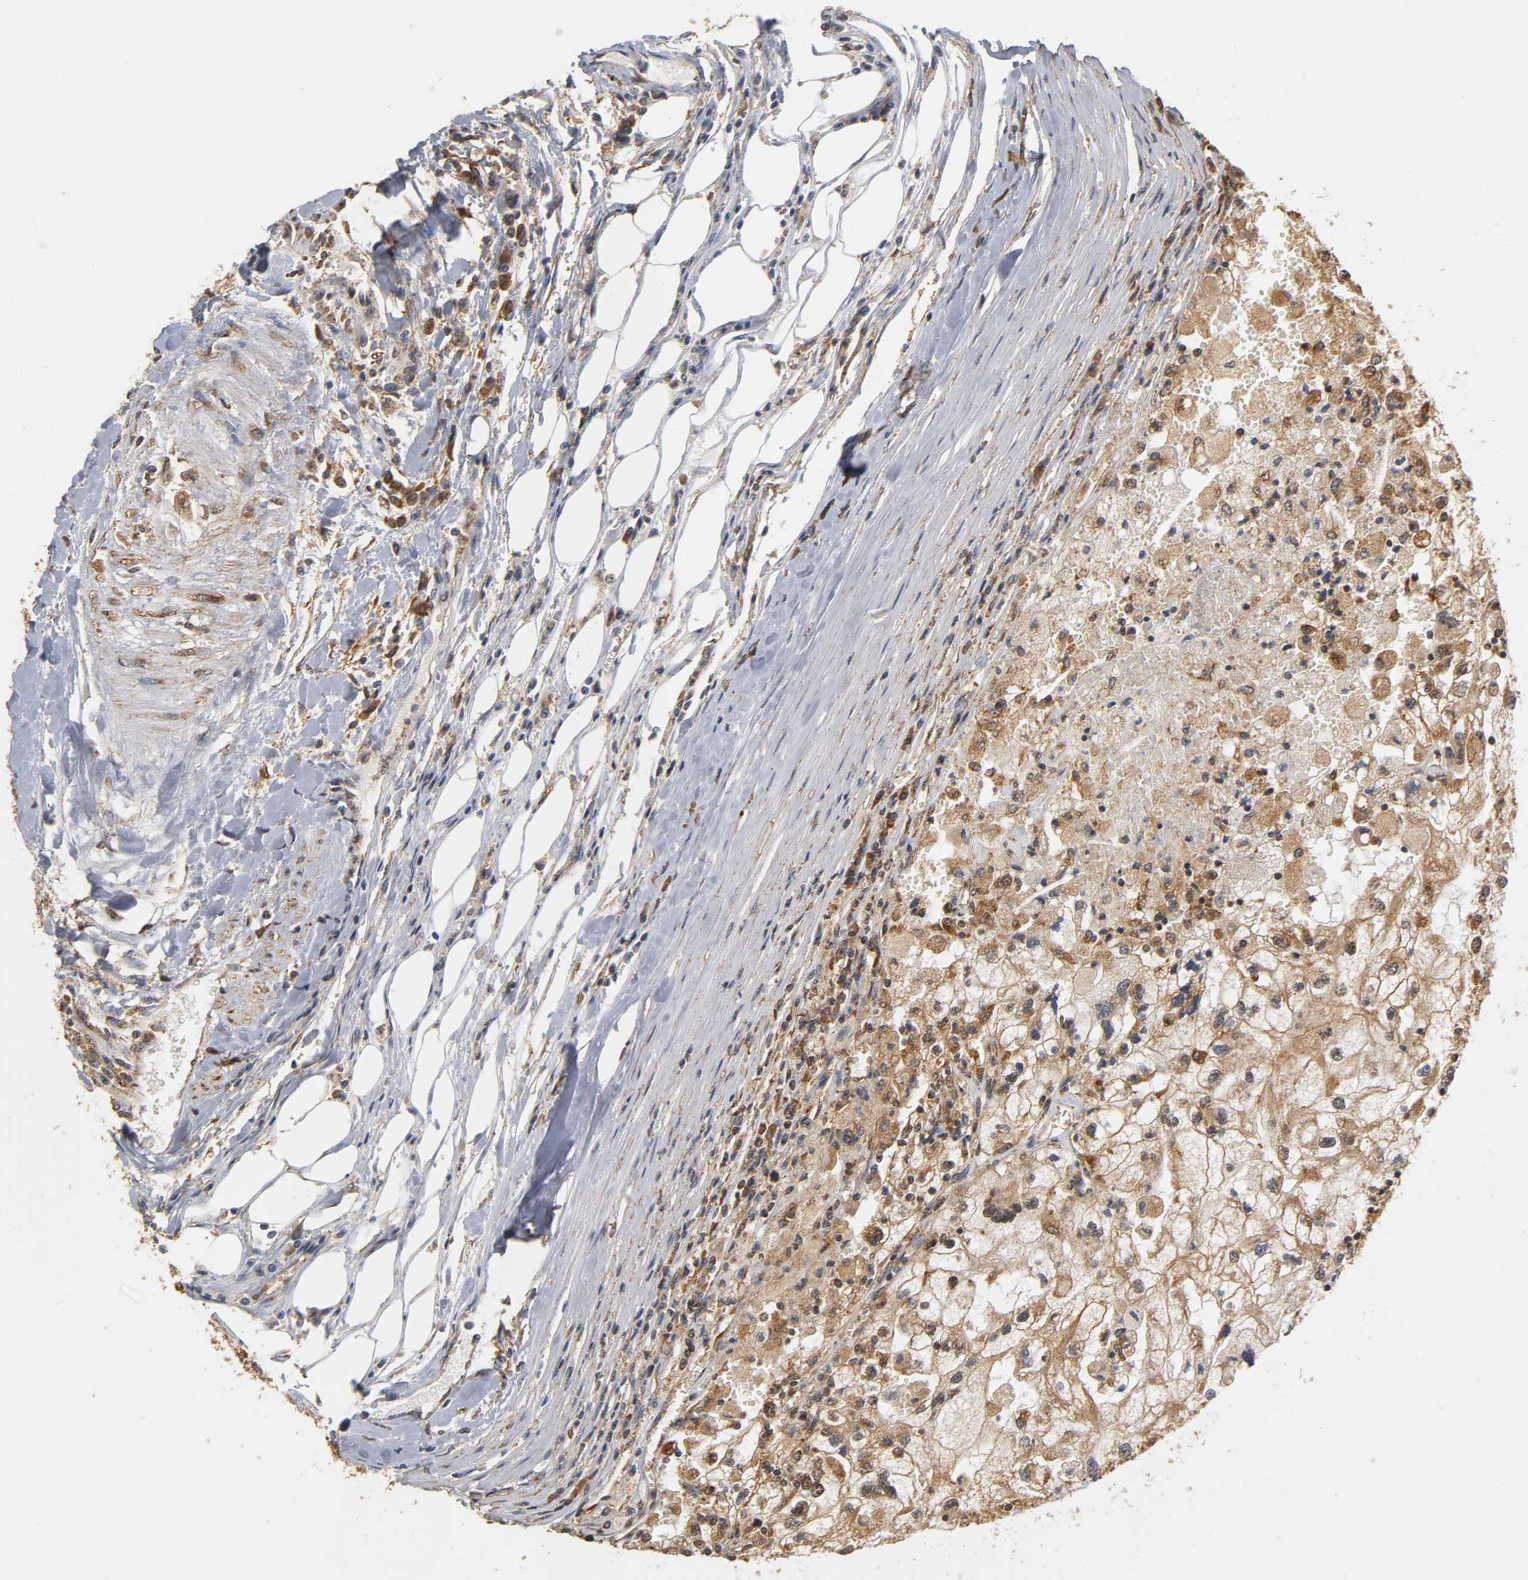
{"staining": {"intensity": "moderate", "quantity": ">75%", "location": "cytoplasmic/membranous"}, "tissue": "renal cancer", "cell_type": "Tumor cells", "image_type": "cancer", "snomed": [{"axis": "morphology", "description": "Normal tissue, NOS"}, {"axis": "morphology", "description": "Adenocarcinoma, NOS"}, {"axis": "topography", "description": "Kidney"}], "caption": "This histopathology image shows renal adenocarcinoma stained with immunohistochemistry (IHC) to label a protein in brown. The cytoplasmic/membranous of tumor cells show moderate positivity for the protein. Nuclei are counter-stained blue.", "gene": "PKN1", "patient": {"sex": "male", "age": 71}}